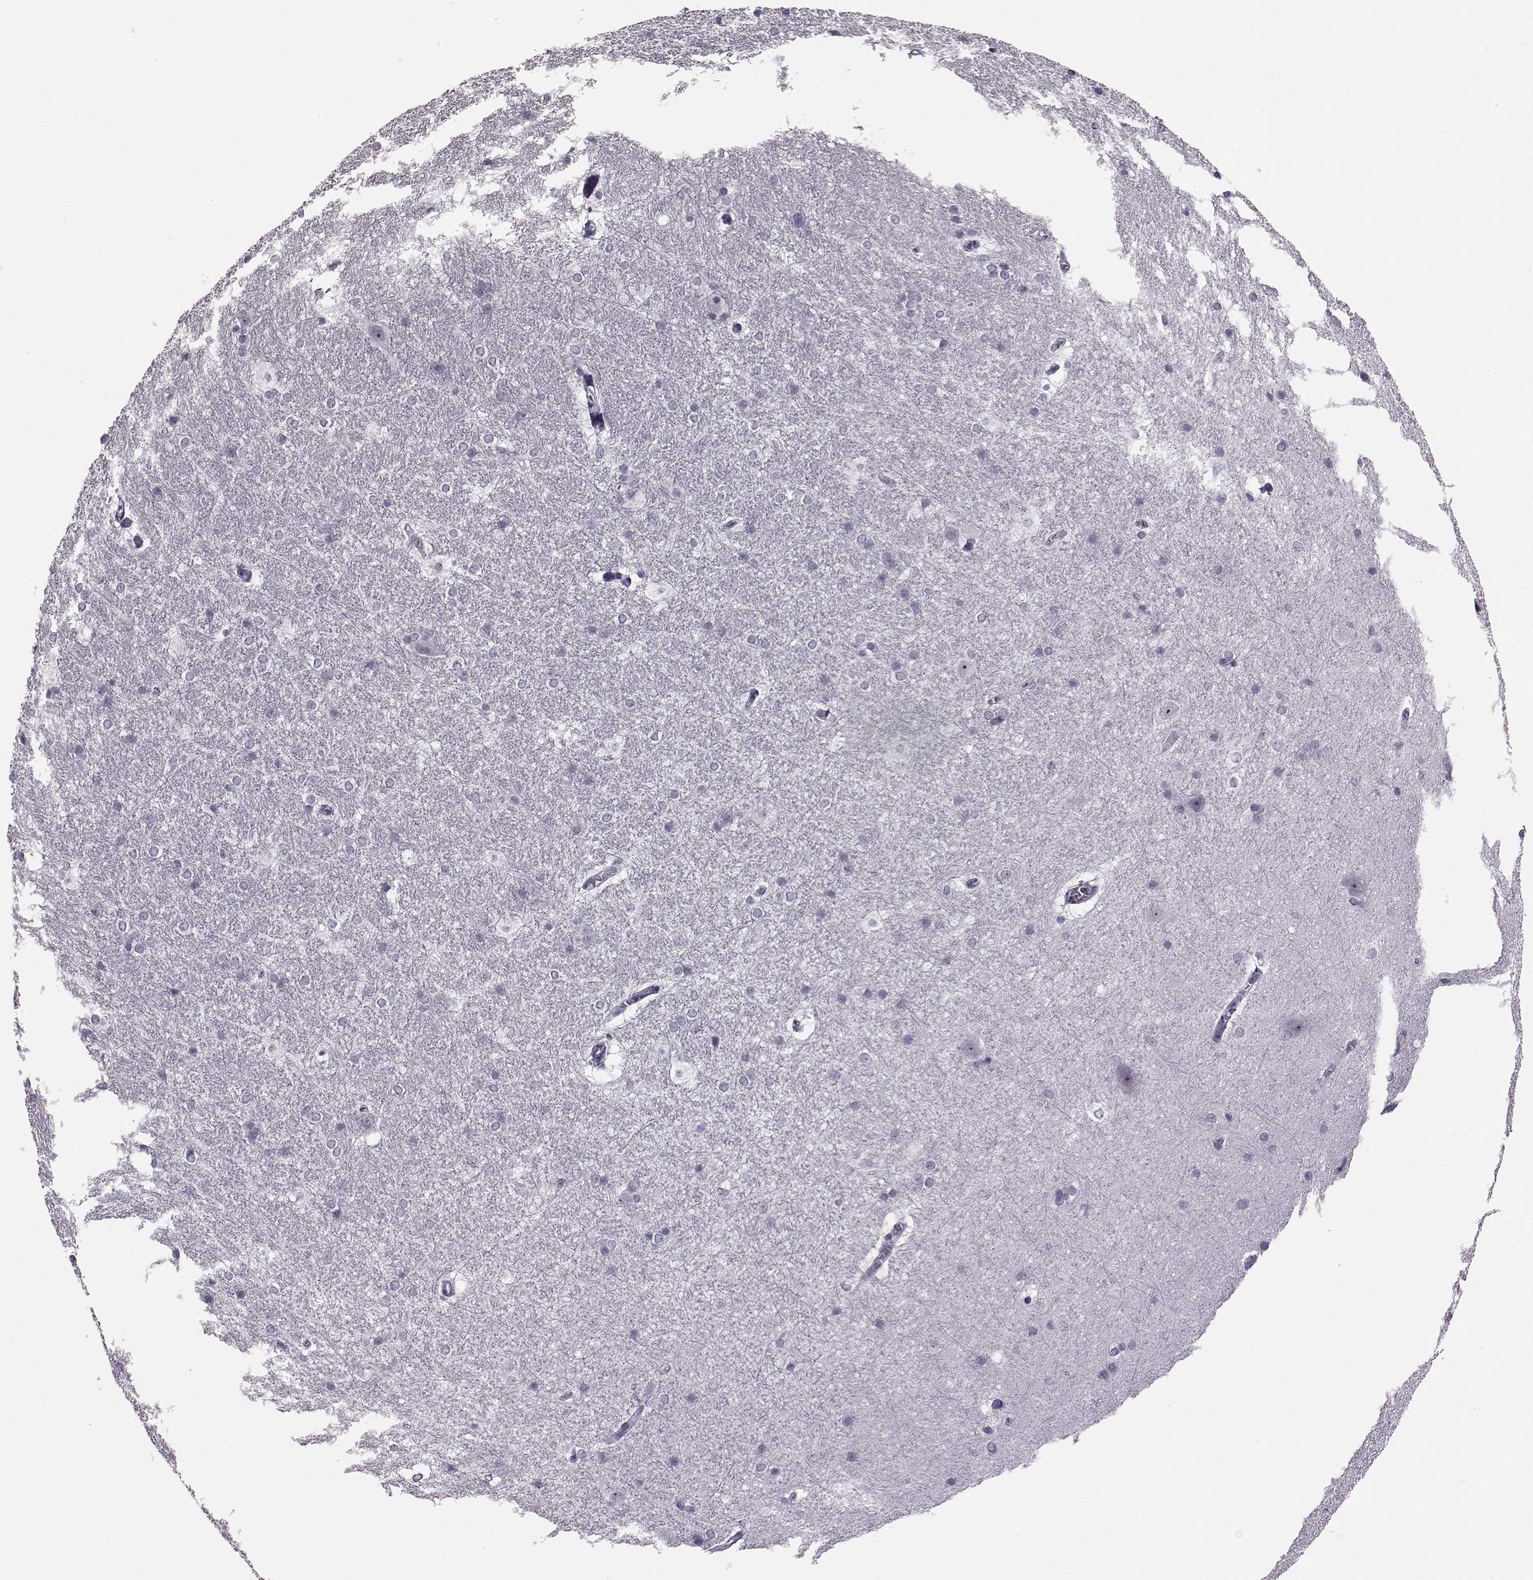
{"staining": {"intensity": "negative", "quantity": "none", "location": "none"}, "tissue": "hippocampus", "cell_type": "Glial cells", "image_type": "normal", "snomed": [{"axis": "morphology", "description": "Normal tissue, NOS"}, {"axis": "topography", "description": "Cerebral cortex"}, {"axis": "topography", "description": "Hippocampus"}], "caption": "DAB (3,3'-diaminobenzidine) immunohistochemical staining of normal hippocampus displays no significant positivity in glial cells.", "gene": "ADGRG2", "patient": {"sex": "female", "age": 19}}